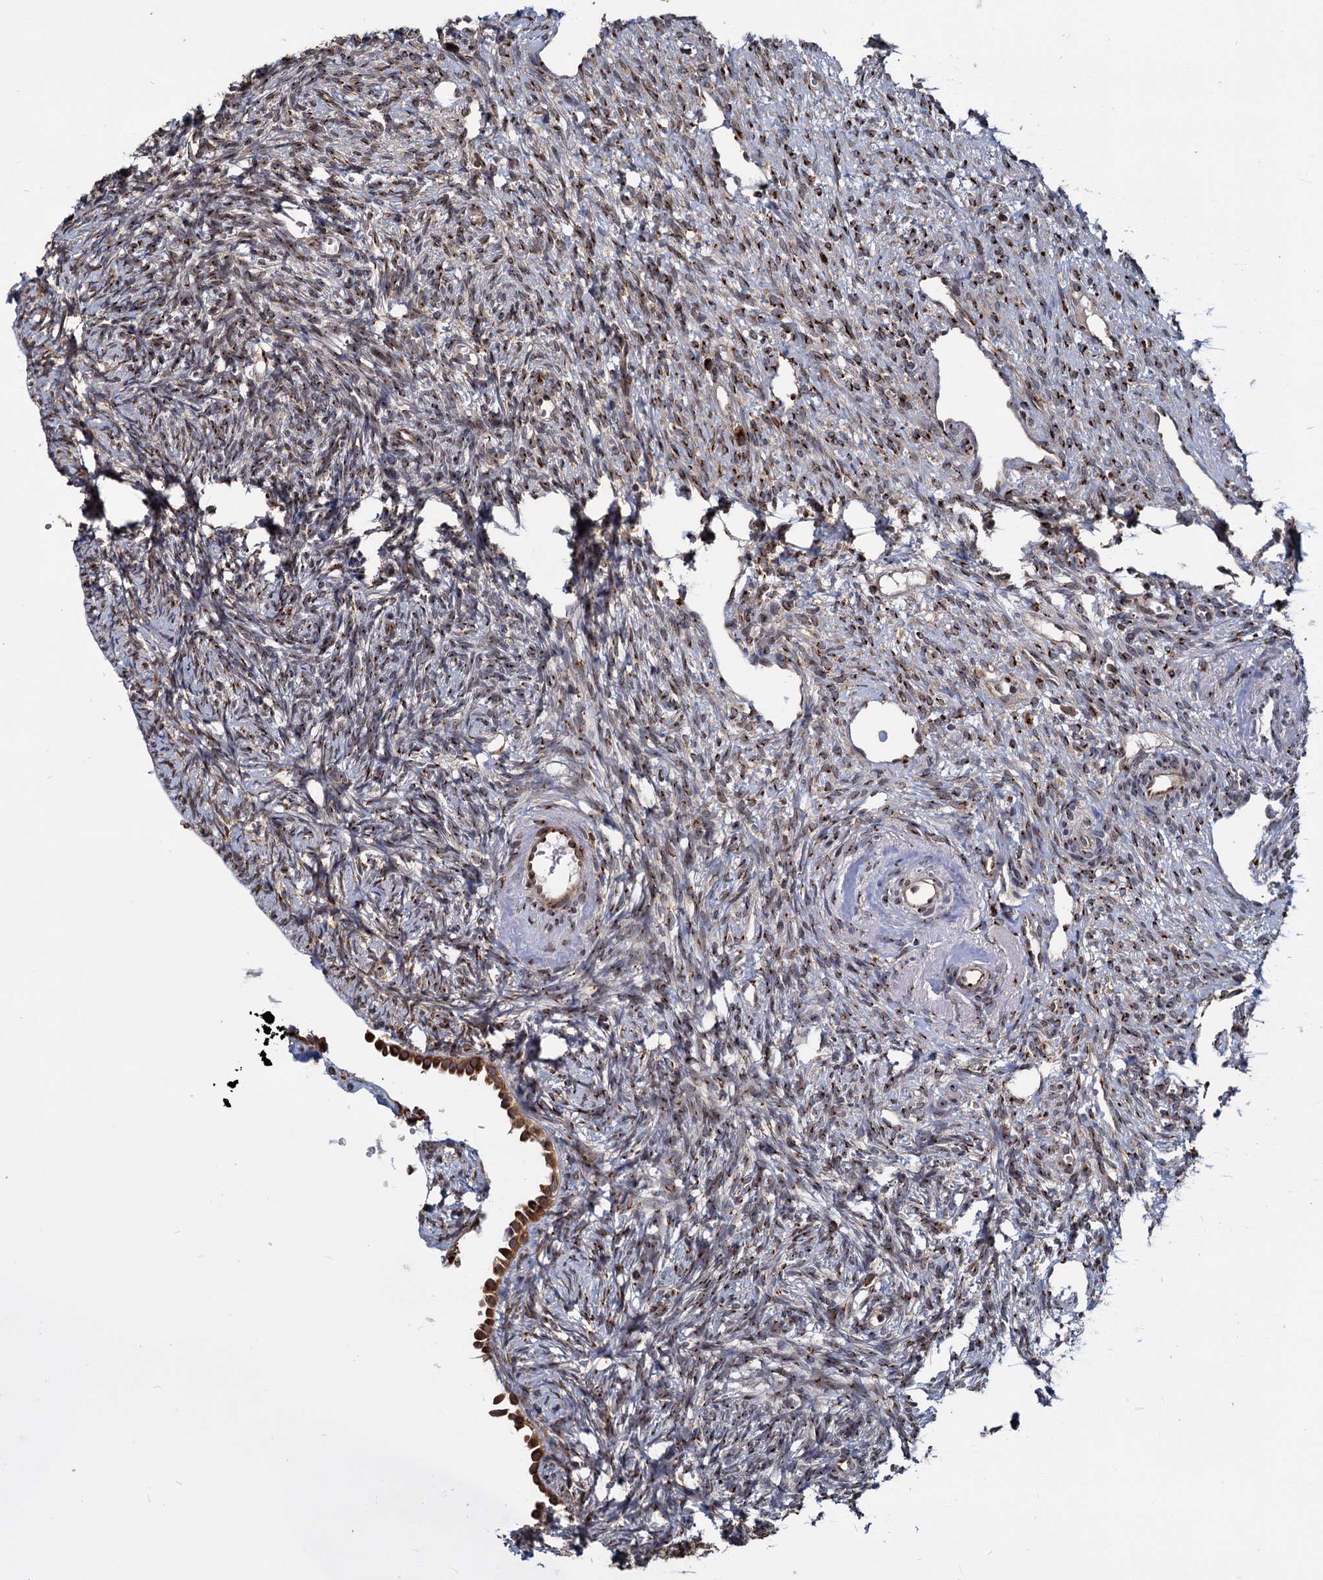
{"staining": {"intensity": "moderate", "quantity": "25%-75%", "location": "cytoplasmic/membranous"}, "tissue": "ovary", "cell_type": "Ovarian stroma cells", "image_type": "normal", "snomed": [{"axis": "morphology", "description": "Normal tissue, NOS"}, {"axis": "topography", "description": "Ovary"}], "caption": "Immunohistochemistry (IHC) staining of unremarkable ovary, which displays medium levels of moderate cytoplasmic/membranous expression in approximately 25%-75% of ovarian stroma cells indicating moderate cytoplasmic/membranous protein expression. The staining was performed using DAB (3,3'-diaminobenzidine) (brown) for protein detection and nuclei were counterstained in hematoxylin (blue).", "gene": "SAAL1", "patient": {"sex": "female", "age": 51}}